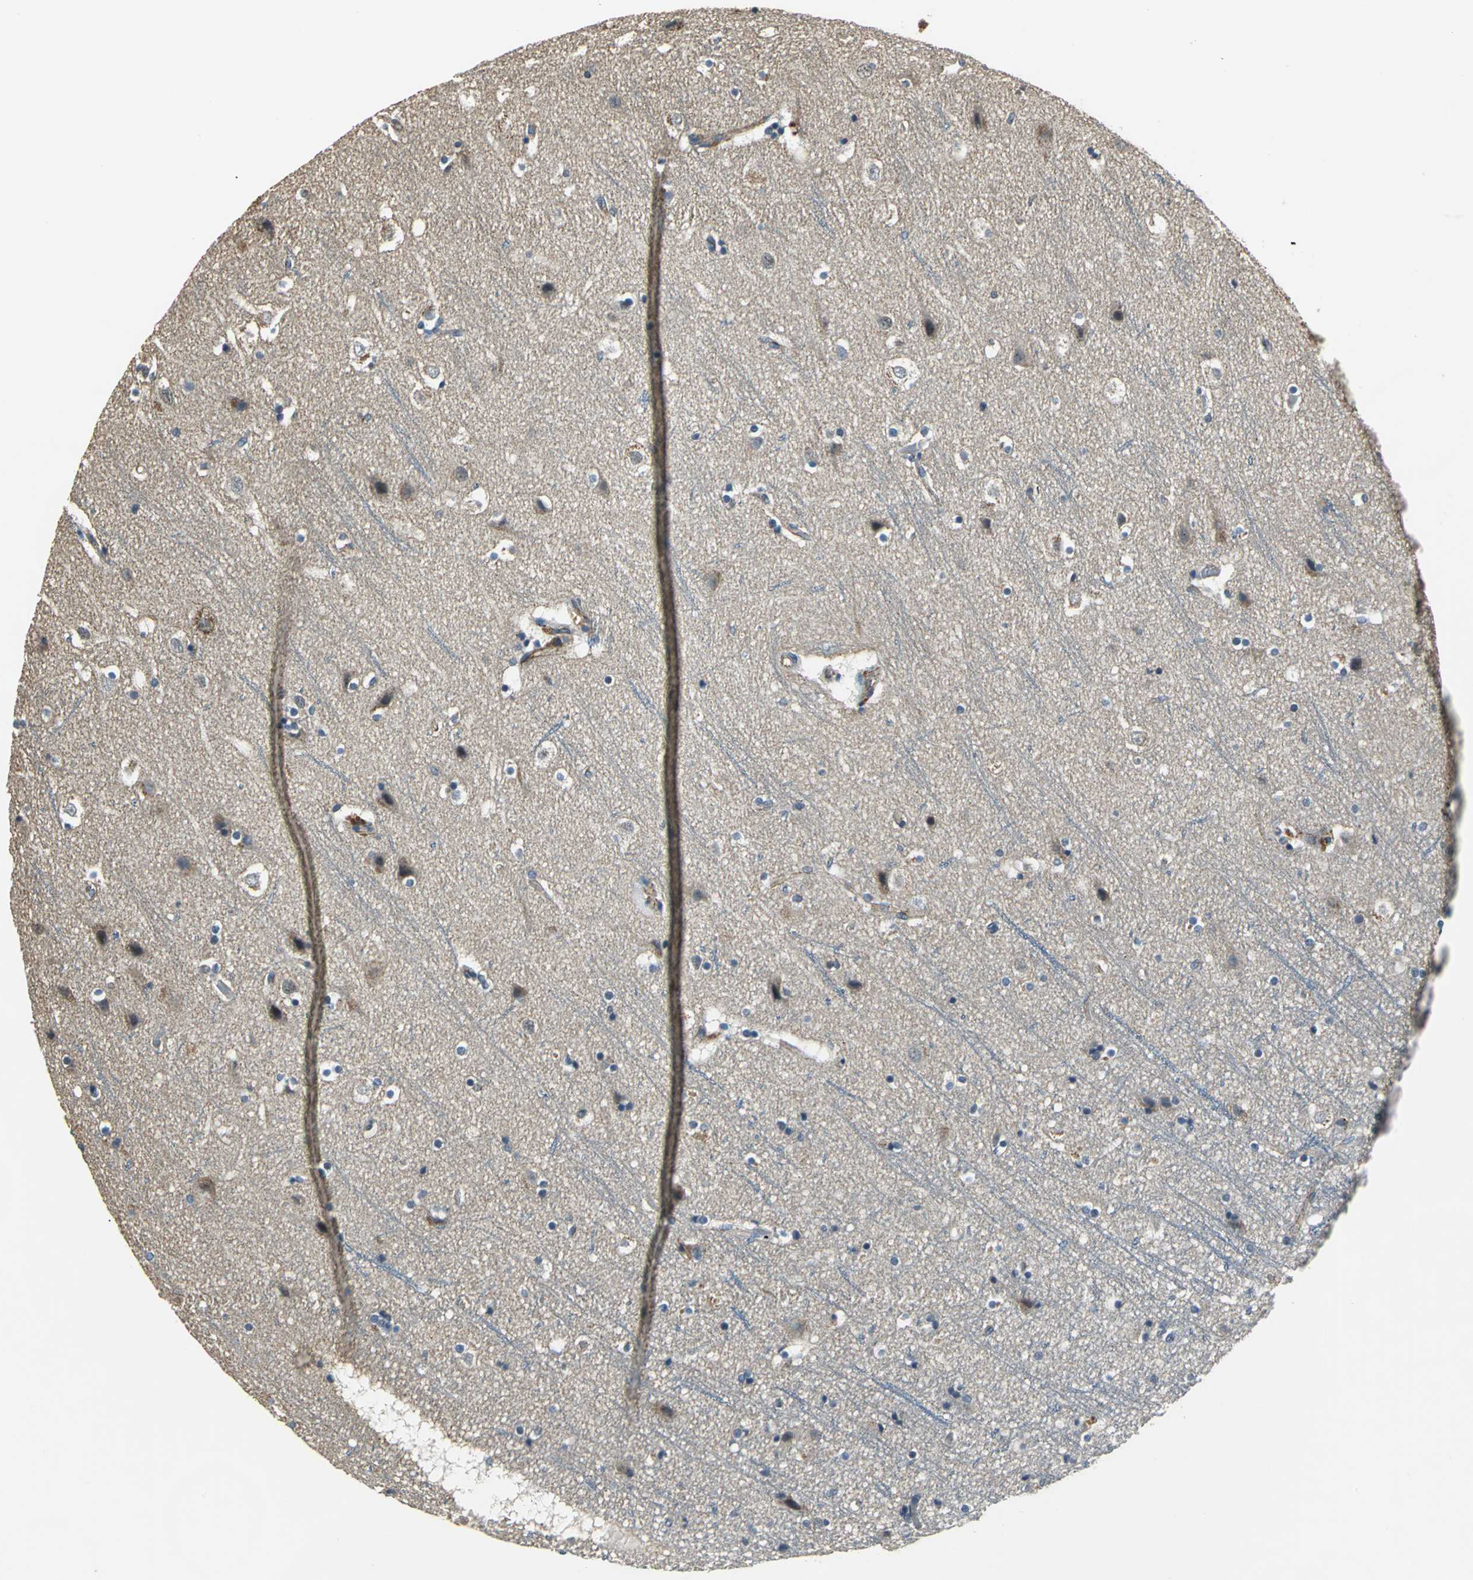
{"staining": {"intensity": "moderate", "quantity": ">75%", "location": "cytoplasmic/membranous"}, "tissue": "cerebral cortex", "cell_type": "Endothelial cells", "image_type": "normal", "snomed": [{"axis": "morphology", "description": "Normal tissue, NOS"}, {"axis": "topography", "description": "Cerebral cortex"}], "caption": "There is medium levels of moderate cytoplasmic/membranous expression in endothelial cells of unremarkable cerebral cortex, as demonstrated by immunohistochemical staining (brown color).", "gene": "OCLN", "patient": {"sex": "male", "age": 45}}